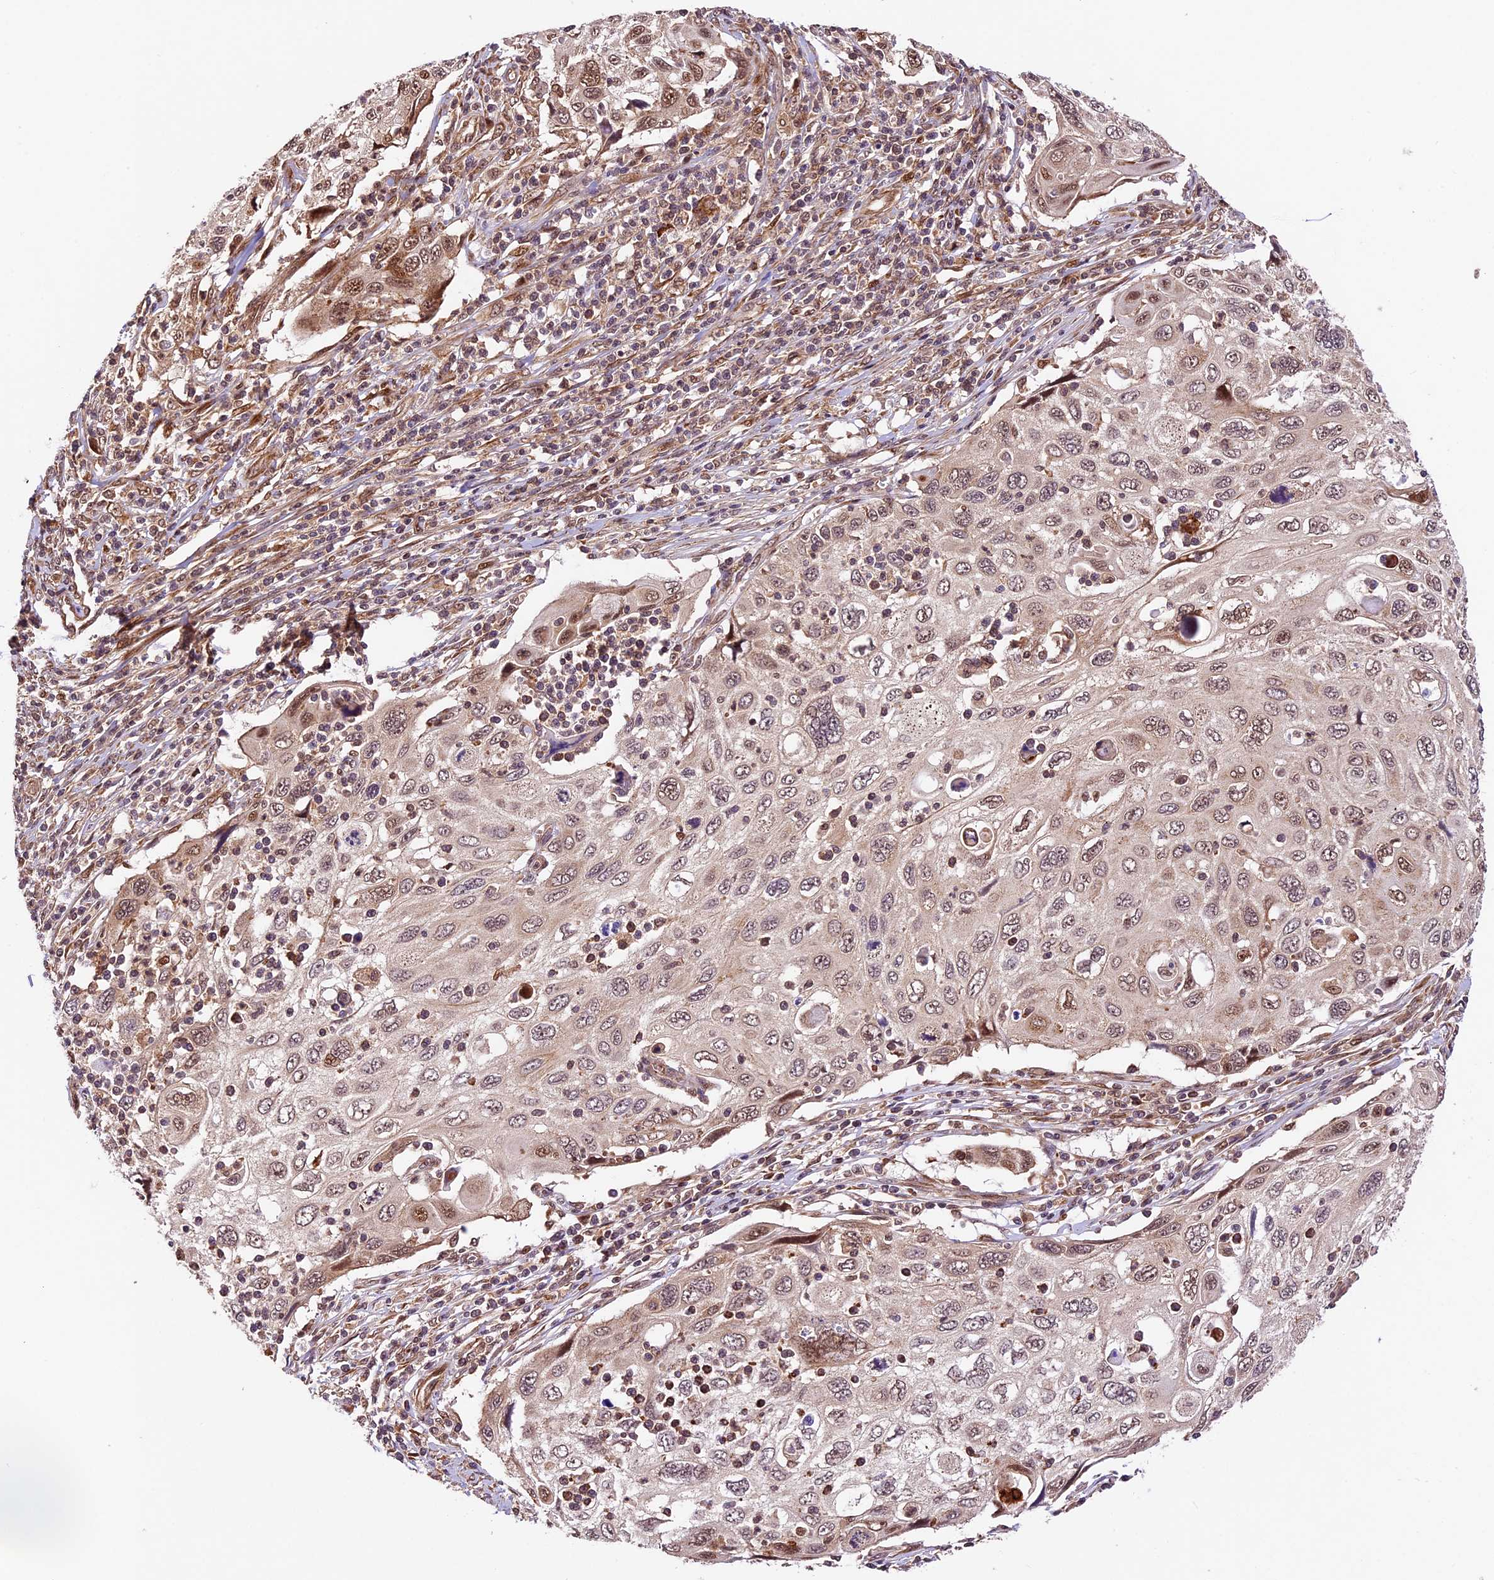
{"staining": {"intensity": "moderate", "quantity": "25%-75%", "location": "nuclear"}, "tissue": "cervical cancer", "cell_type": "Tumor cells", "image_type": "cancer", "snomed": [{"axis": "morphology", "description": "Squamous cell carcinoma, NOS"}, {"axis": "topography", "description": "Cervix"}], "caption": "Human cervical cancer (squamous cell carcinoma) stained for a protein (brown) exhibits moderate nuclear positive positivity in about 25%-75% of tumor cells.", "gene": "DHX38", "patient": {"sex": "female", "age": 70}}